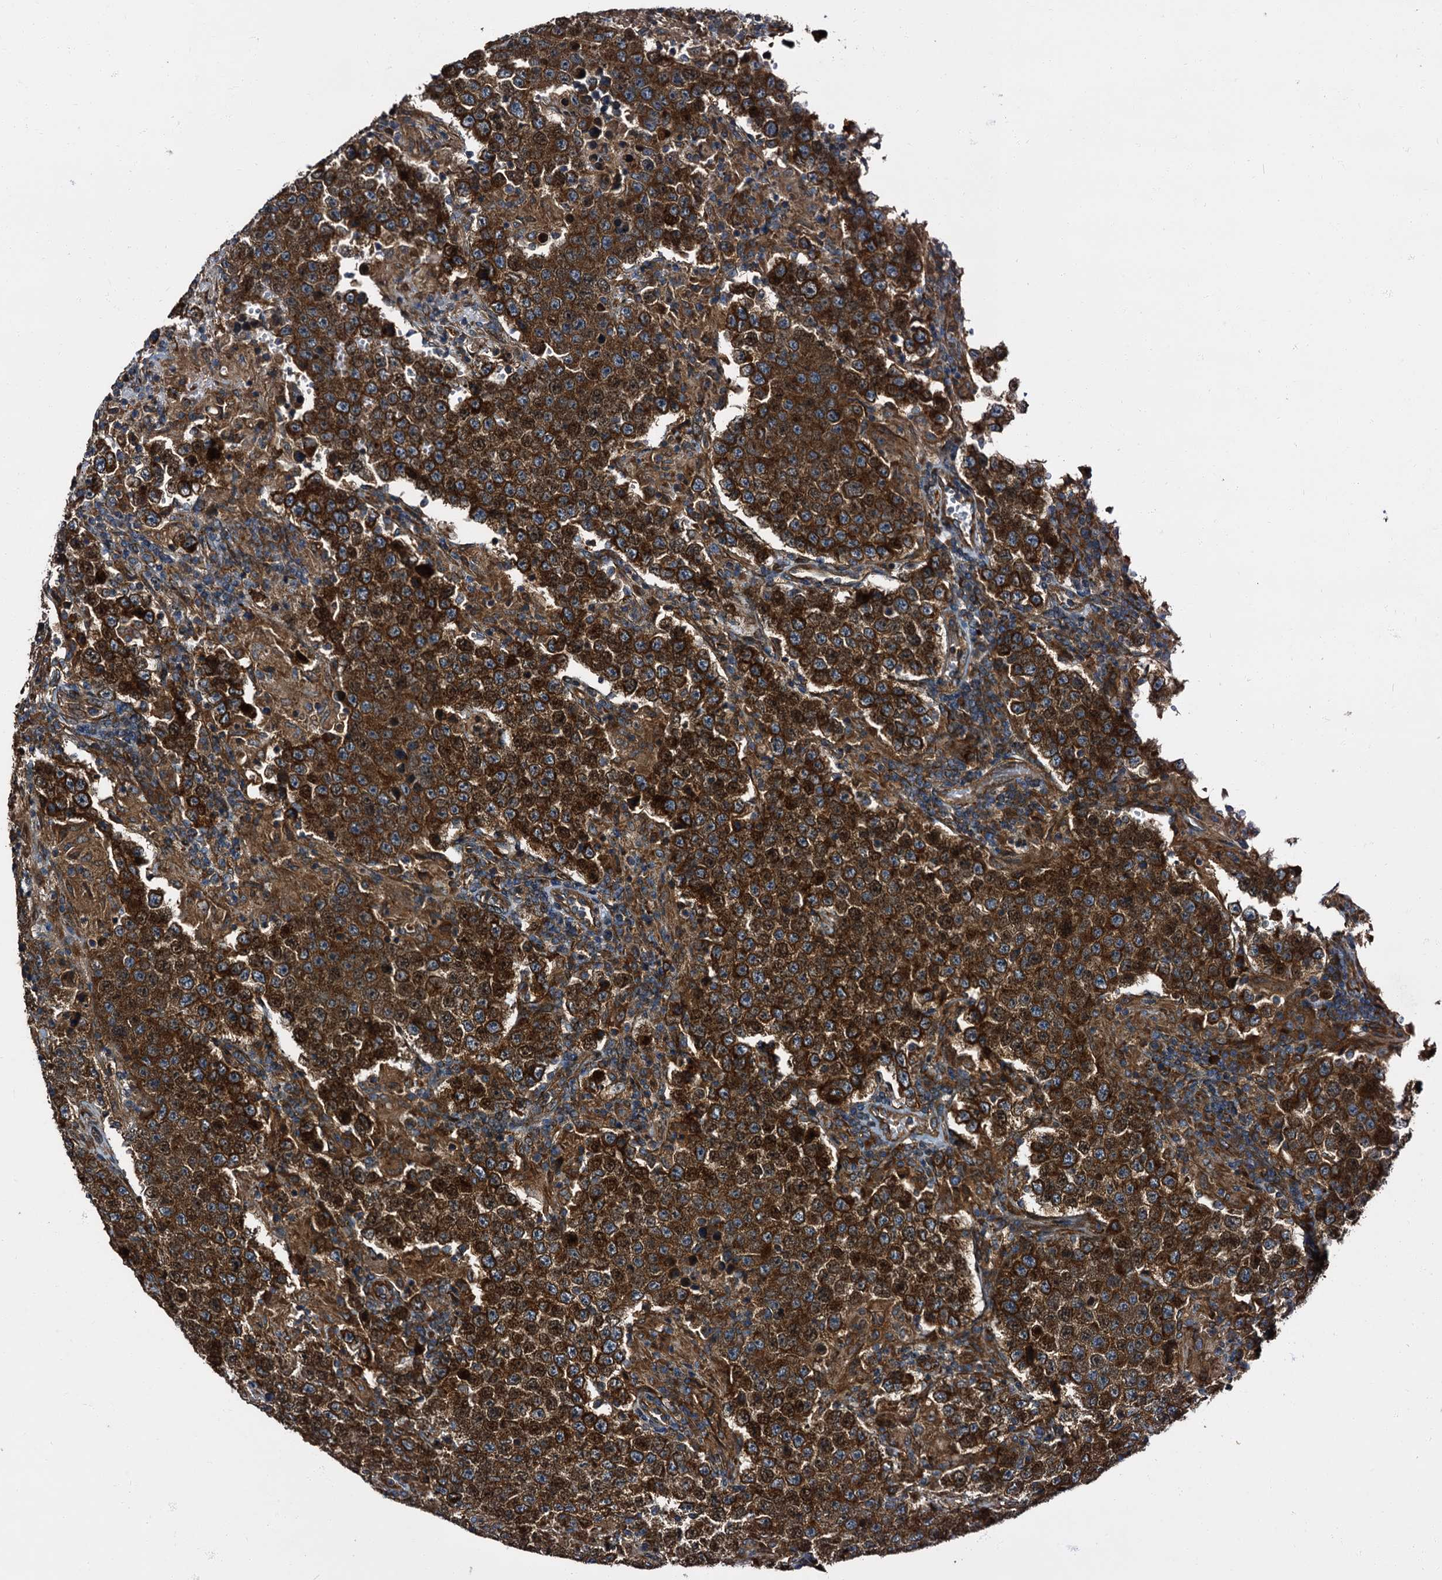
{"staining": {"intensity": "strong", "quantity": ">75%", "location": "cytoplasmic/membranous"}, "tissue": "testis cancer", "cell_type": "Tumor cells", "image_type": "cancer", "snomed": [{"axis": "morphology", "description": "Normal tissue, NOS"}, {"axis": "morphology", "description": "Urothelial carcinoma, High grade"}, {"axis": "morphology", "description": "Seminoma, NOS"}, {"axis": "morphology", "description": "Carcinoma, Embryonal, NOS"}, {"axis": "topography", "description": "Urinary bladder"}, {"axis": "topography", "description": "Testis"}], "caption": "Testis embryonal carcinoma stained with immunohistochemistry demonstrates strong cytoplasmic/membranous staining in about >75% of tumor cells.", "gene": "PEX5", "patient": {"sex": "male", "age": 41}}